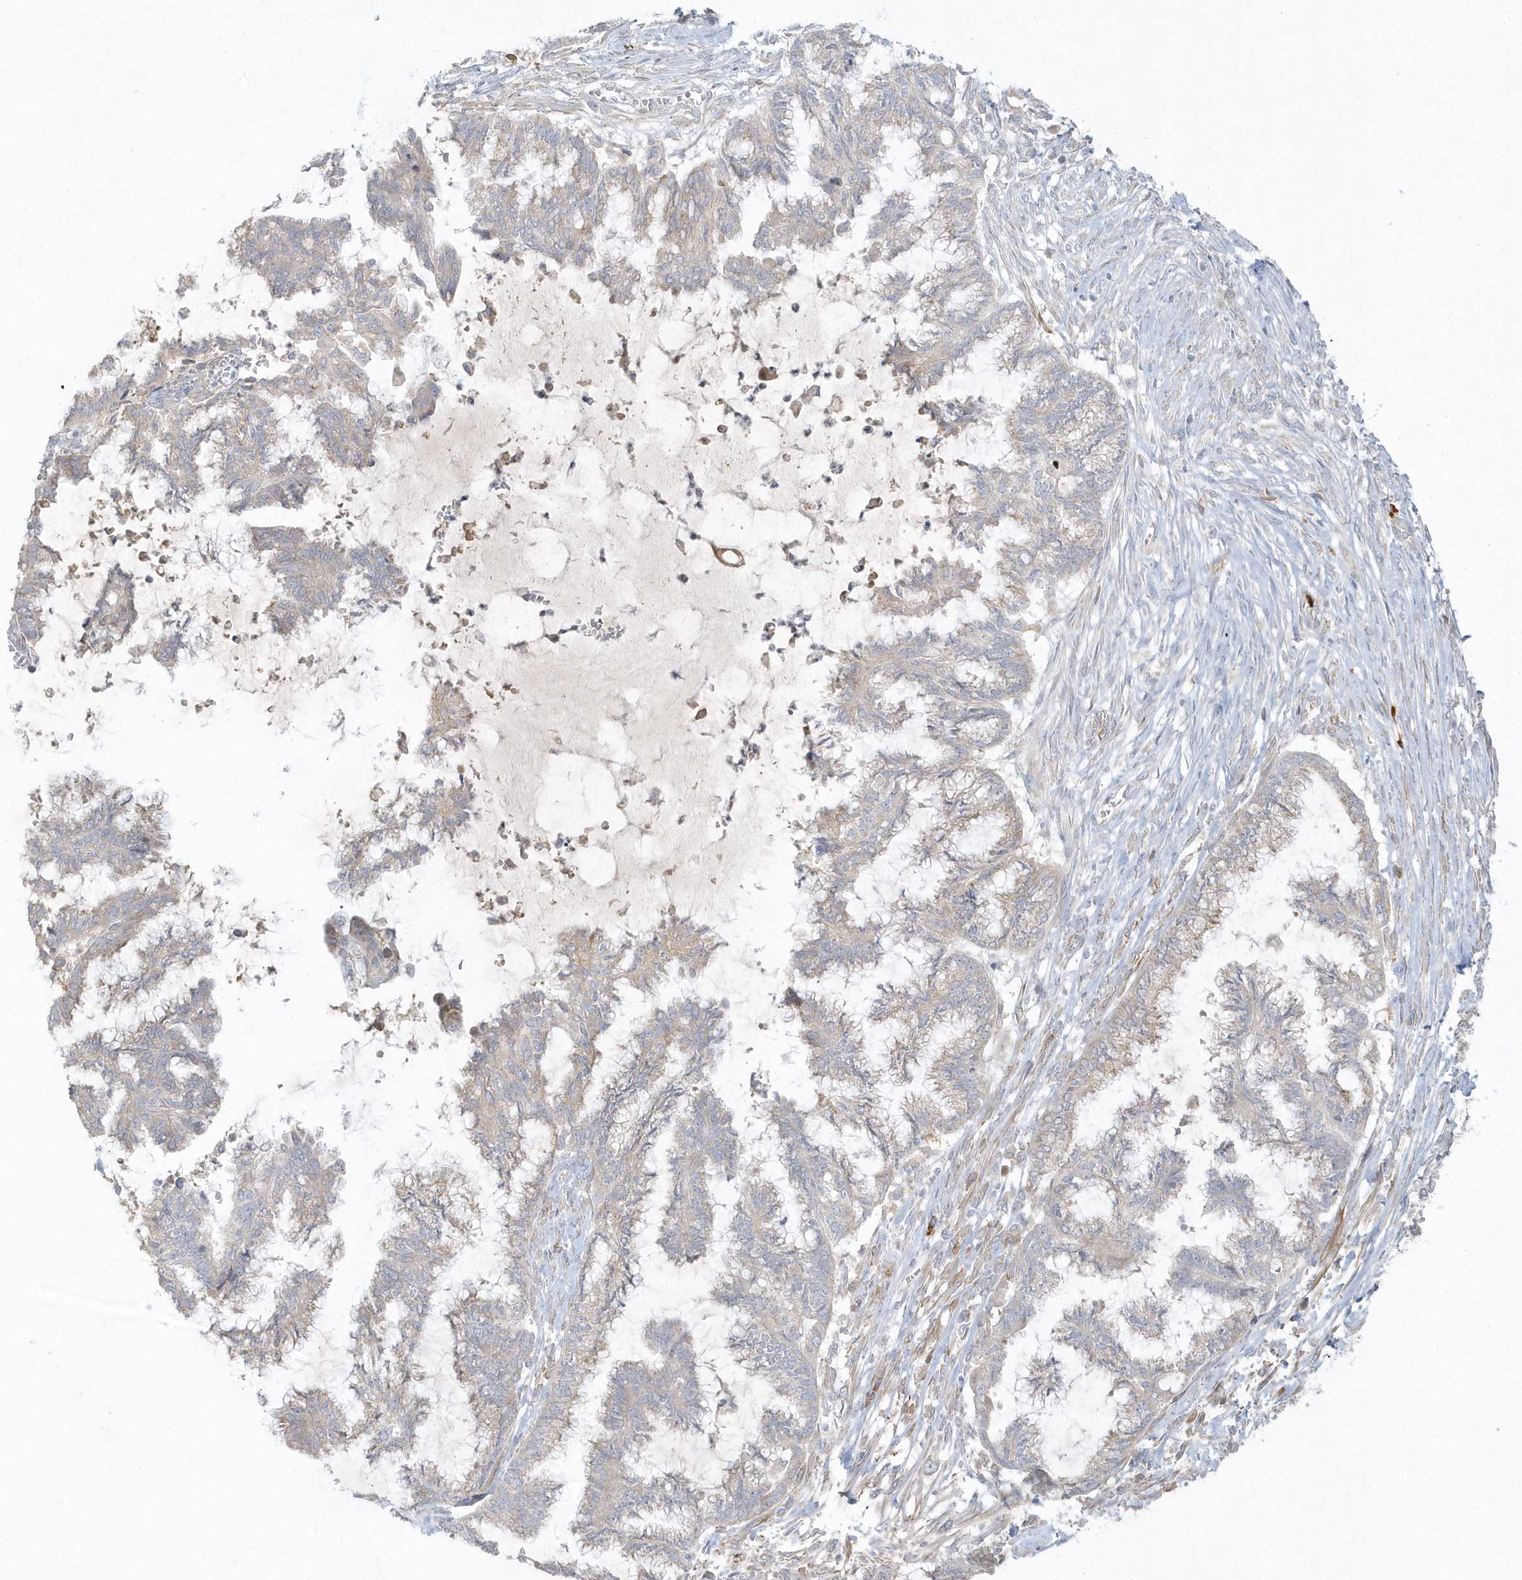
{"staining": {"intensity": "negative", "quantity": "none", "location": "none"}, "tissue": "endometrial cancer", "cell_type": "Tumor cells", "image_type": "cancer", "snomed": [{"axis": "morphology", "description": "Adenocarcinoma, NOS"}, {"axis": "topography", "description": "Endometrium"}], "caption": "Tumor cells are negative for brown protein staining in endometrial adenocarcinoma.", "gene": "THADA", "patient": {"sex": "female", "age": 86}}